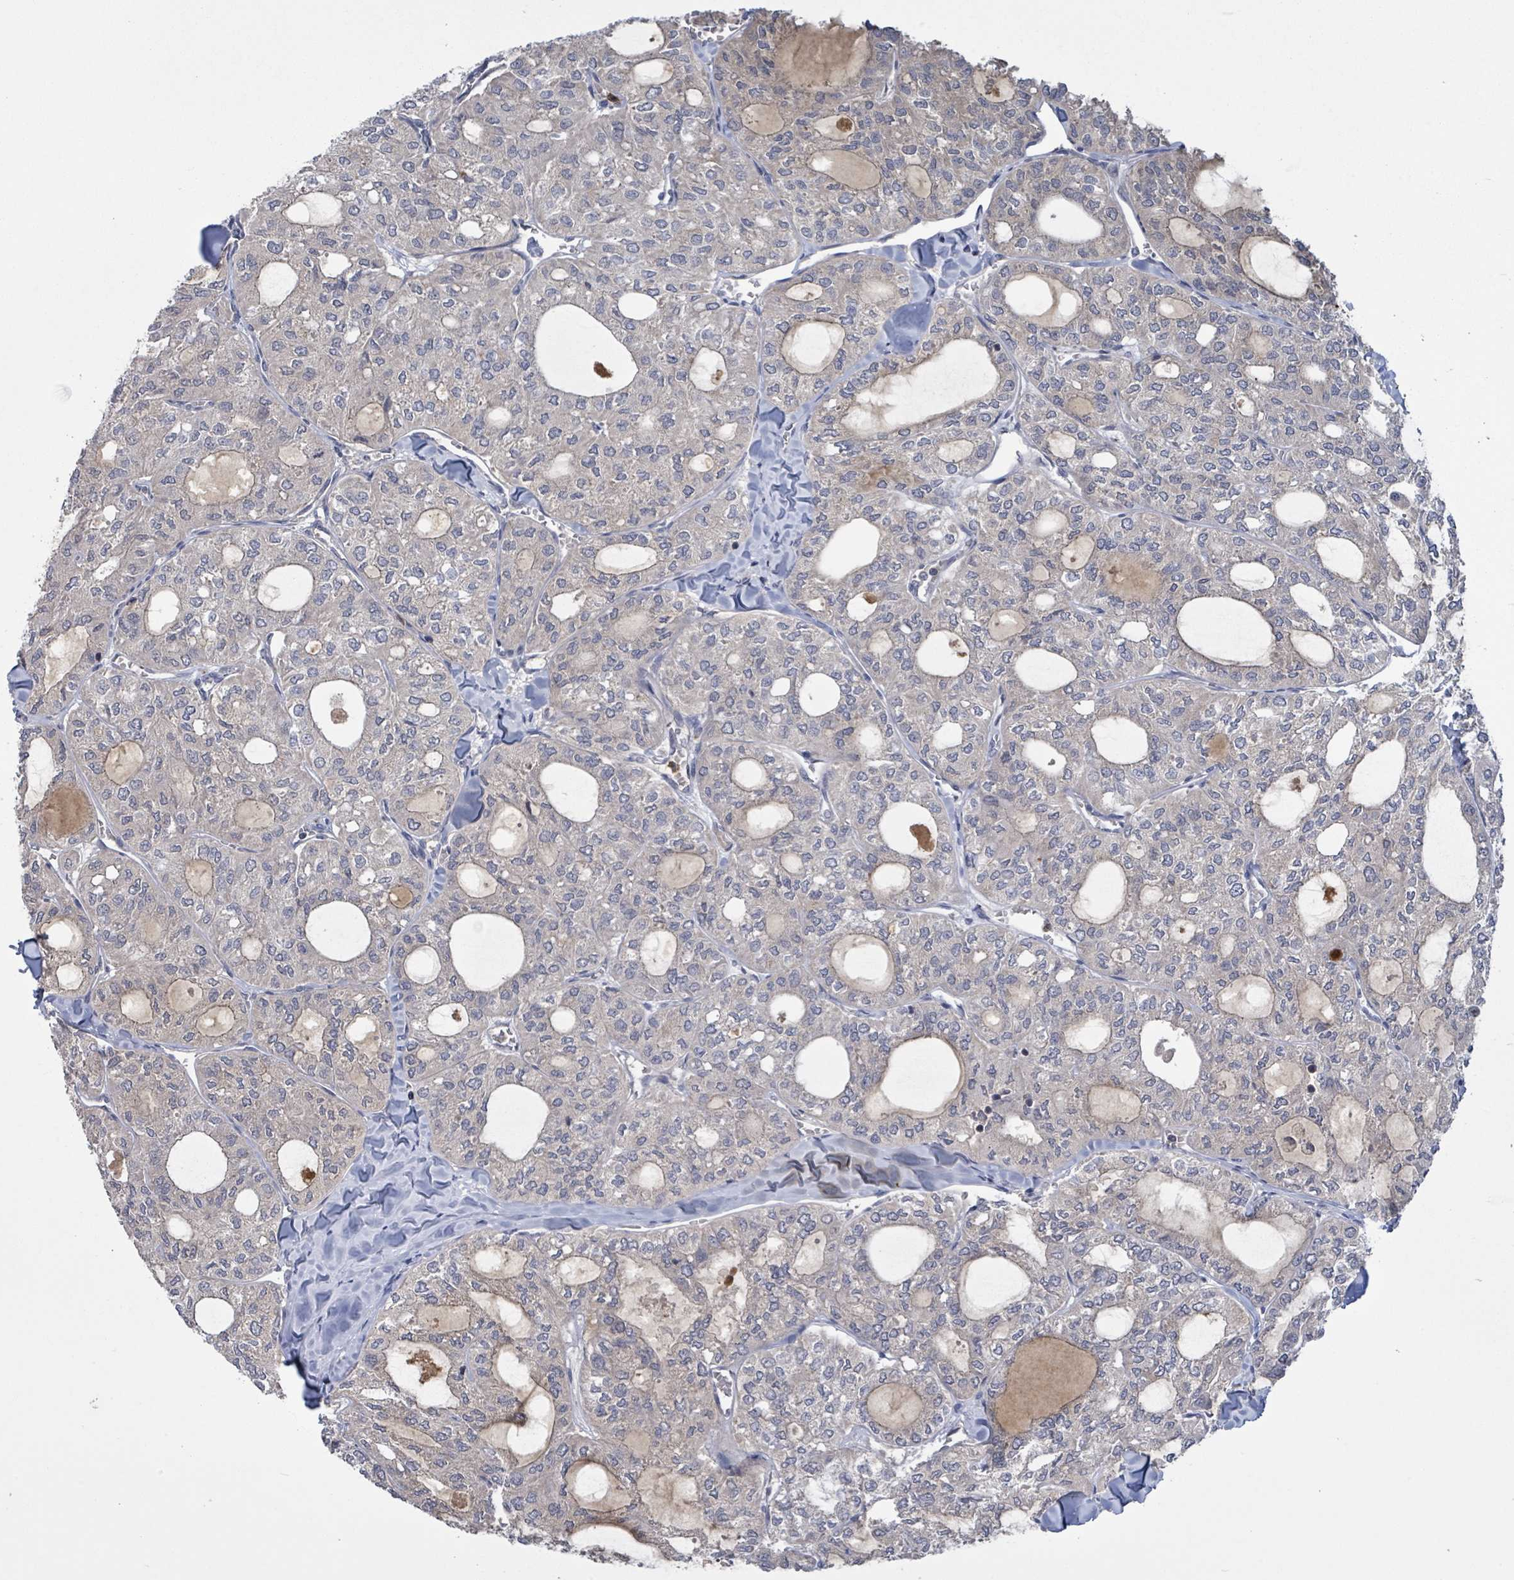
{"staining": {"intensity": "negative", "quantity": "none", "location": "none"}, "tissue": "thyroid cancer", "cell_type": "Tumor cells", "image_type": "cancer", "snomed": [{"axis": "morphology", "description": "Follicular adenoma carcinoma, NOS"}, {"axis": "topography", "description": "Thyroid gland"}], "caption": "Immunohistochemistry (IHC) of human thyroid follicular adenoma carcinoma shows no positivity in tumor cells.", "gene": "SERPINE3", "patient": {"sex": "male", "age": 75}}